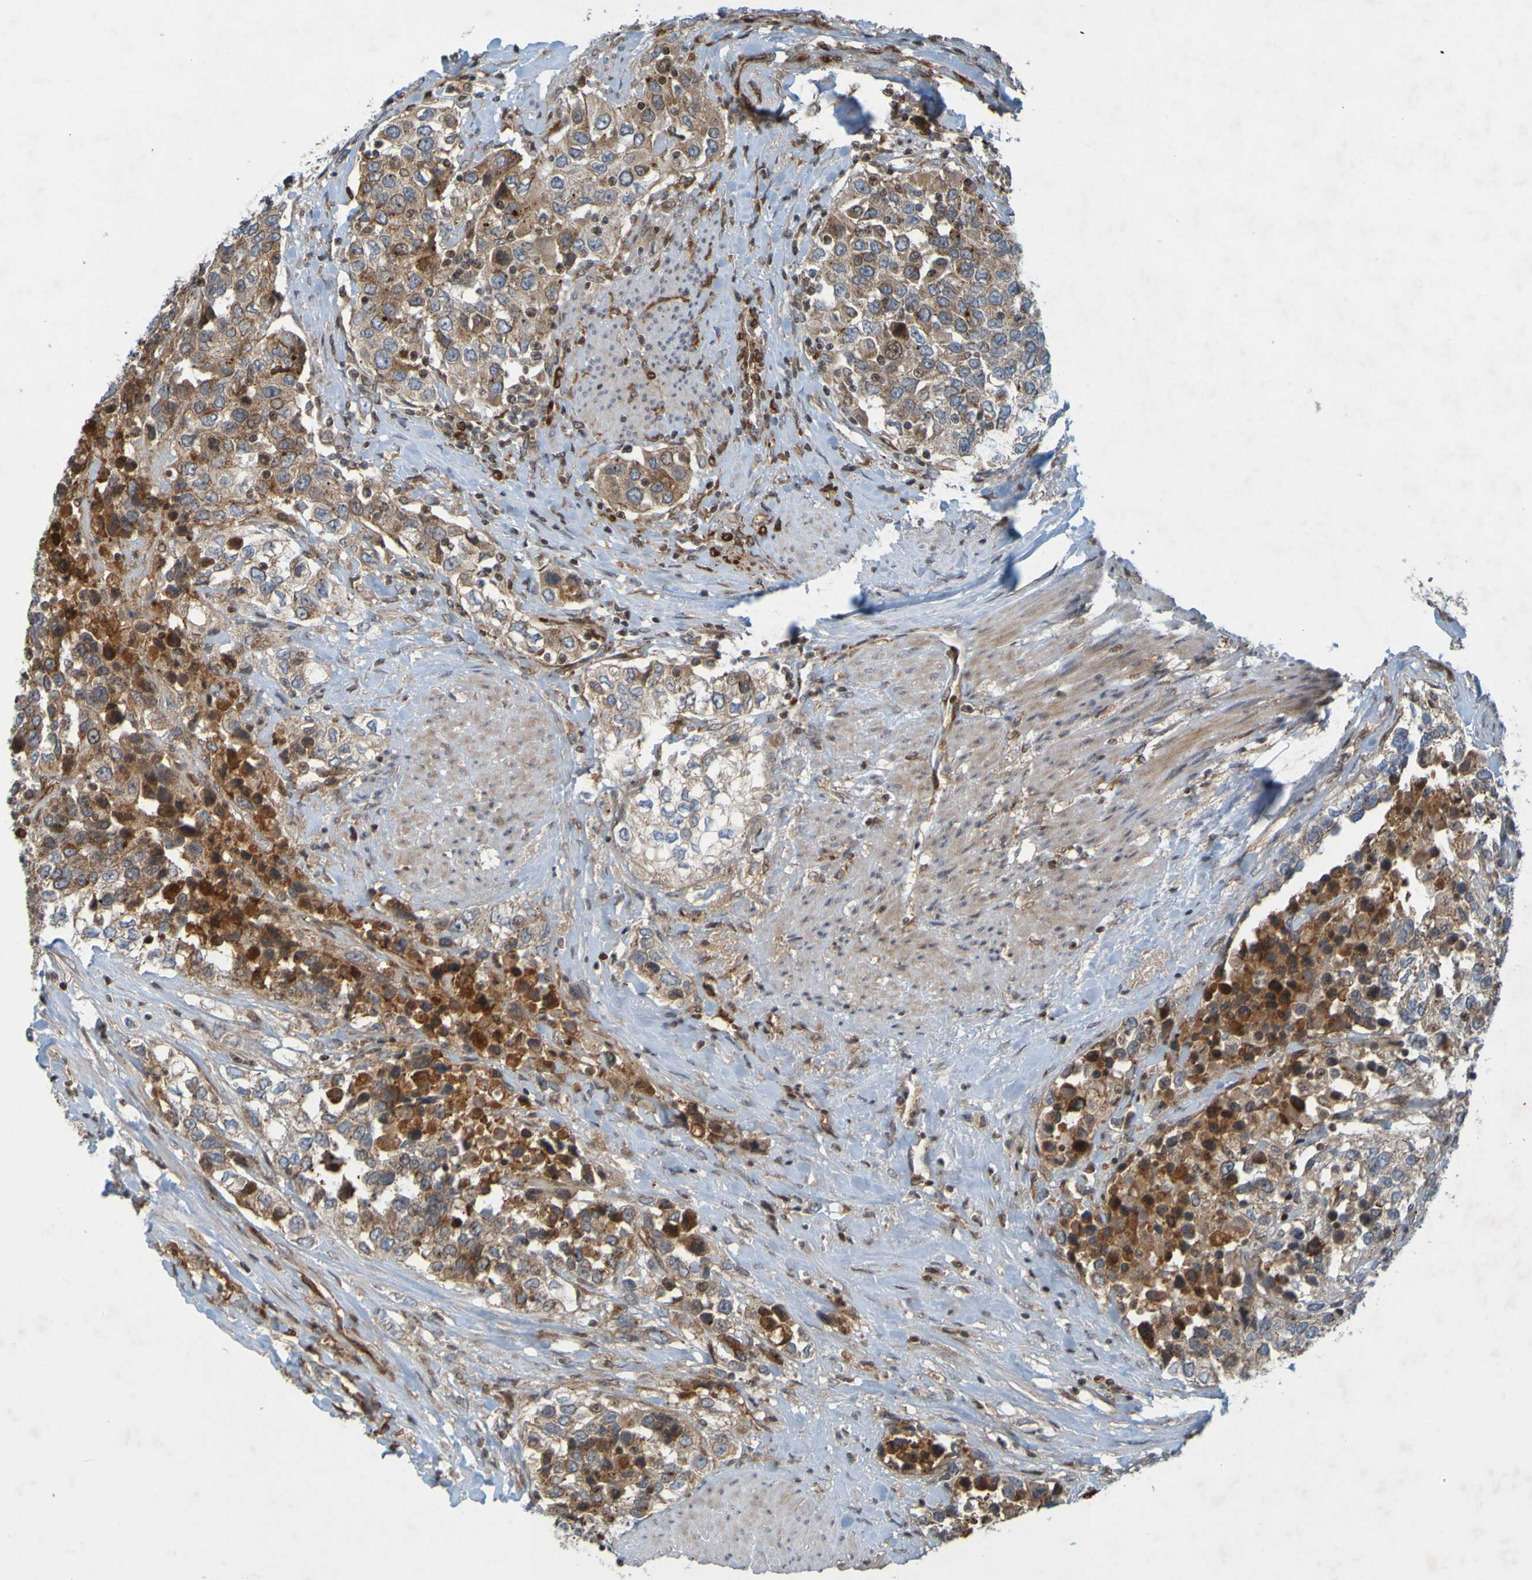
{"staining": {"intensity": "moderate", "quantity": ">75%", "location": "cytoplasmic/membranous"}, "tissue": "urothelial cancer", "cell_type": "Tumor cells", "image_type": "cancer", "snomed": [{"axis": "morphology", "description": "Urothelial carcinoma, High grade"}, {"axis": "topography", "description": "Urinary bladder"}], "caption": "Tumor cells demonstrate moderate cytoplasmic/membranous expression in approximately >75% of cells in high-grade urothelial carcinoma.", "gene": "GUCY1A1", "patient": {"sex": "female", "age": 80}}